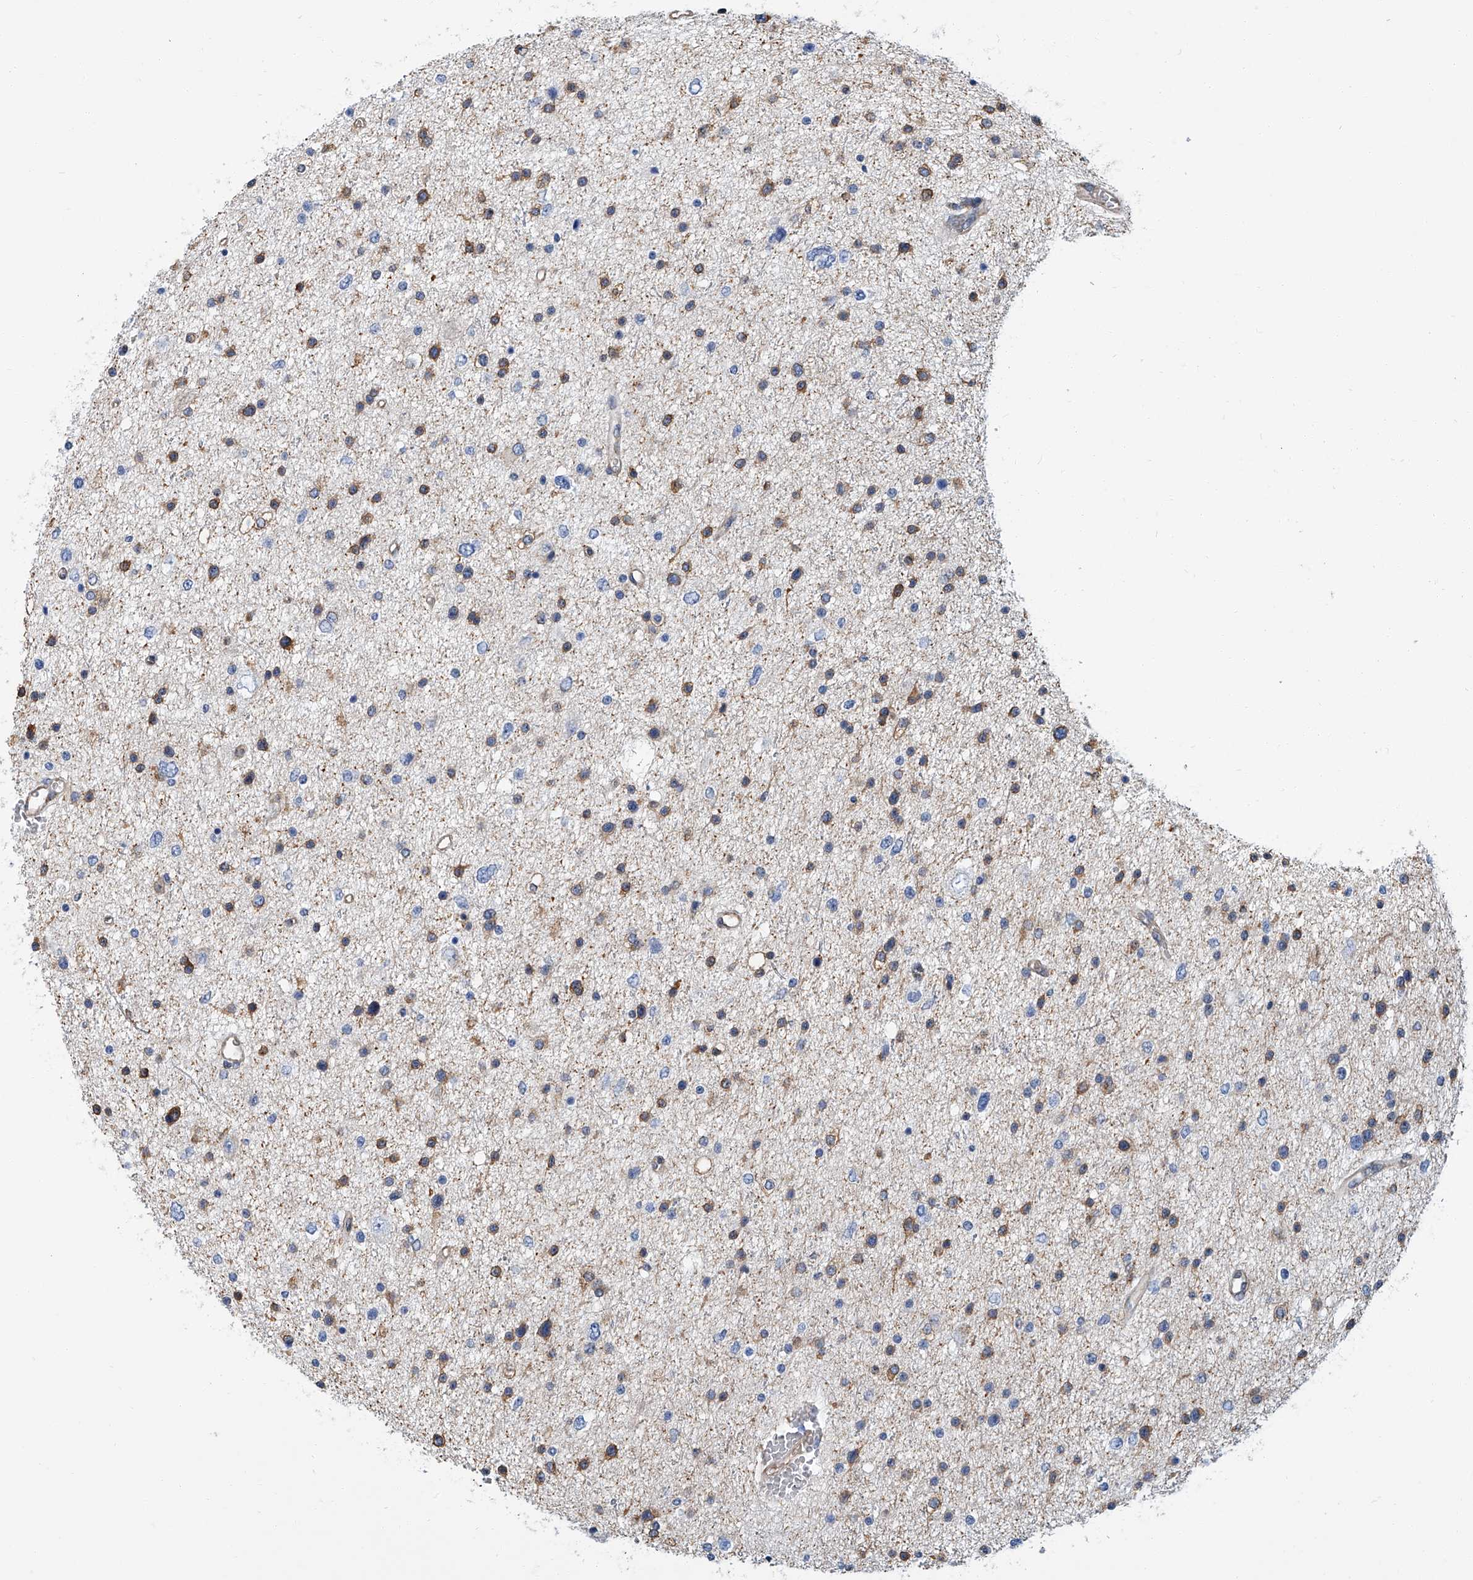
{"staining": {"intensity": "moderate", "quantity": "25%-75%", "location": "cytoplasmic/membranous"}, "tissue": "glioma", "cell_type": "Tumor cells", "image_type": "cancer", "snomed": [{"axis": "morphology", "description": "Glioma, malignant, Low grade"}, {"axis": "topography", "description": "Brain"}], "caption": "A histopathology image of low-grade glioma (malignant) stained for a protein reveals moderate cytoplasmic/membranous brown staining in tumor cells.", "gene": "PSMB10", "patient": {"sex": "female", "age": 37}}